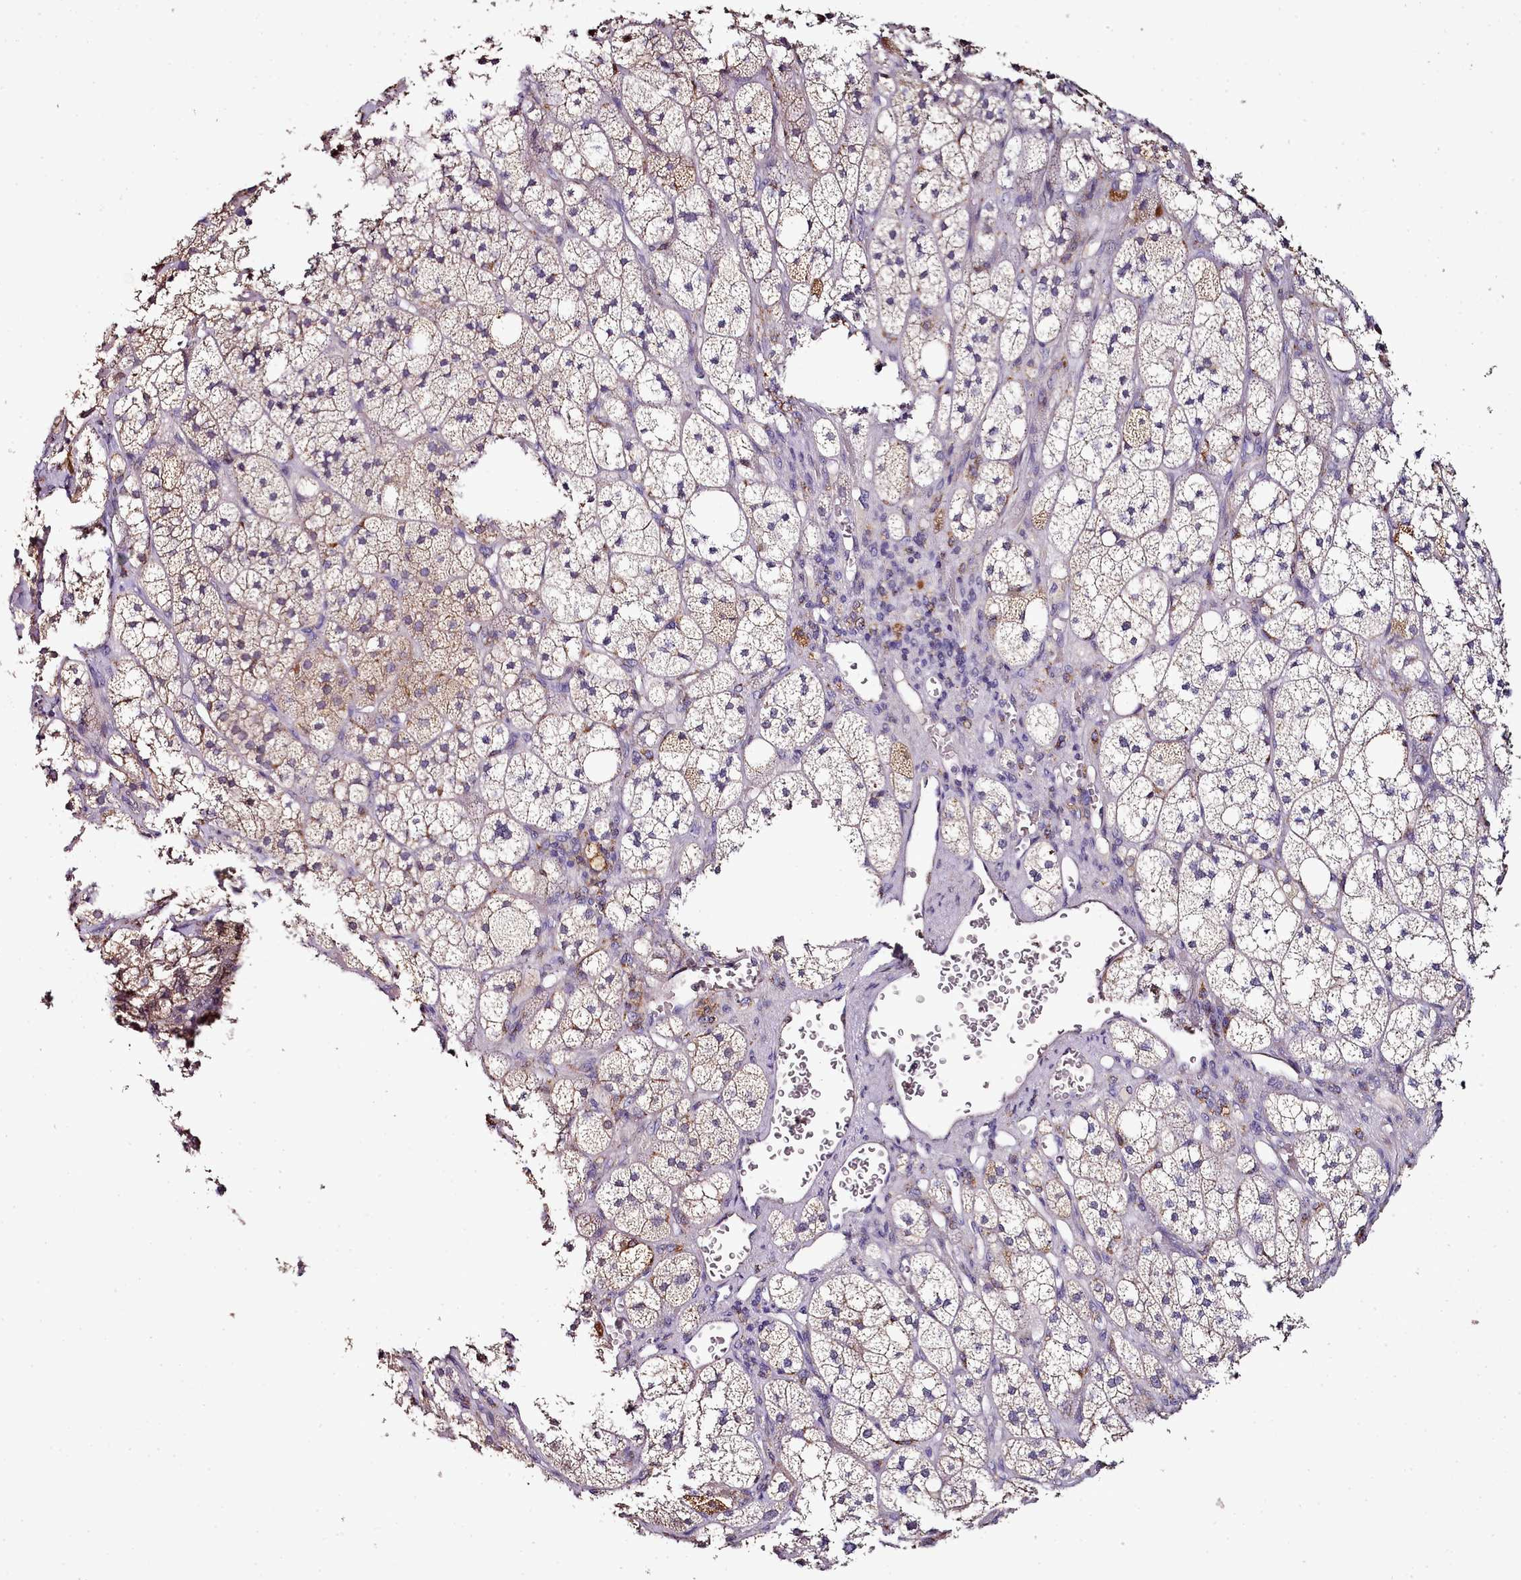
{"staining": {"intensity": "weak", "quantity": "25%-75%", "location": "cytoplasmic/membranous"}, "tissue": "adrenal gland", "cell_type": "Glandular cells", "image_type": "normal", "snomed": [{"axis": "morphology", "description": "Normal tissue, NOS"}, {"axis": "topography", "description": "Adrenal gland"}], "caption": "Protein staining by immunohistochemistry exhibits weak cytoplasmic/membranous expression in approximately 25%-75% of glandular cells in normal adrenal gland. Using DAB (brown) and hematoxylin (blue) stains, captured at high magnification using brightfield microscopy.", "gene": "ACSS1", "patient": {"sex": "male", "age": 61}}